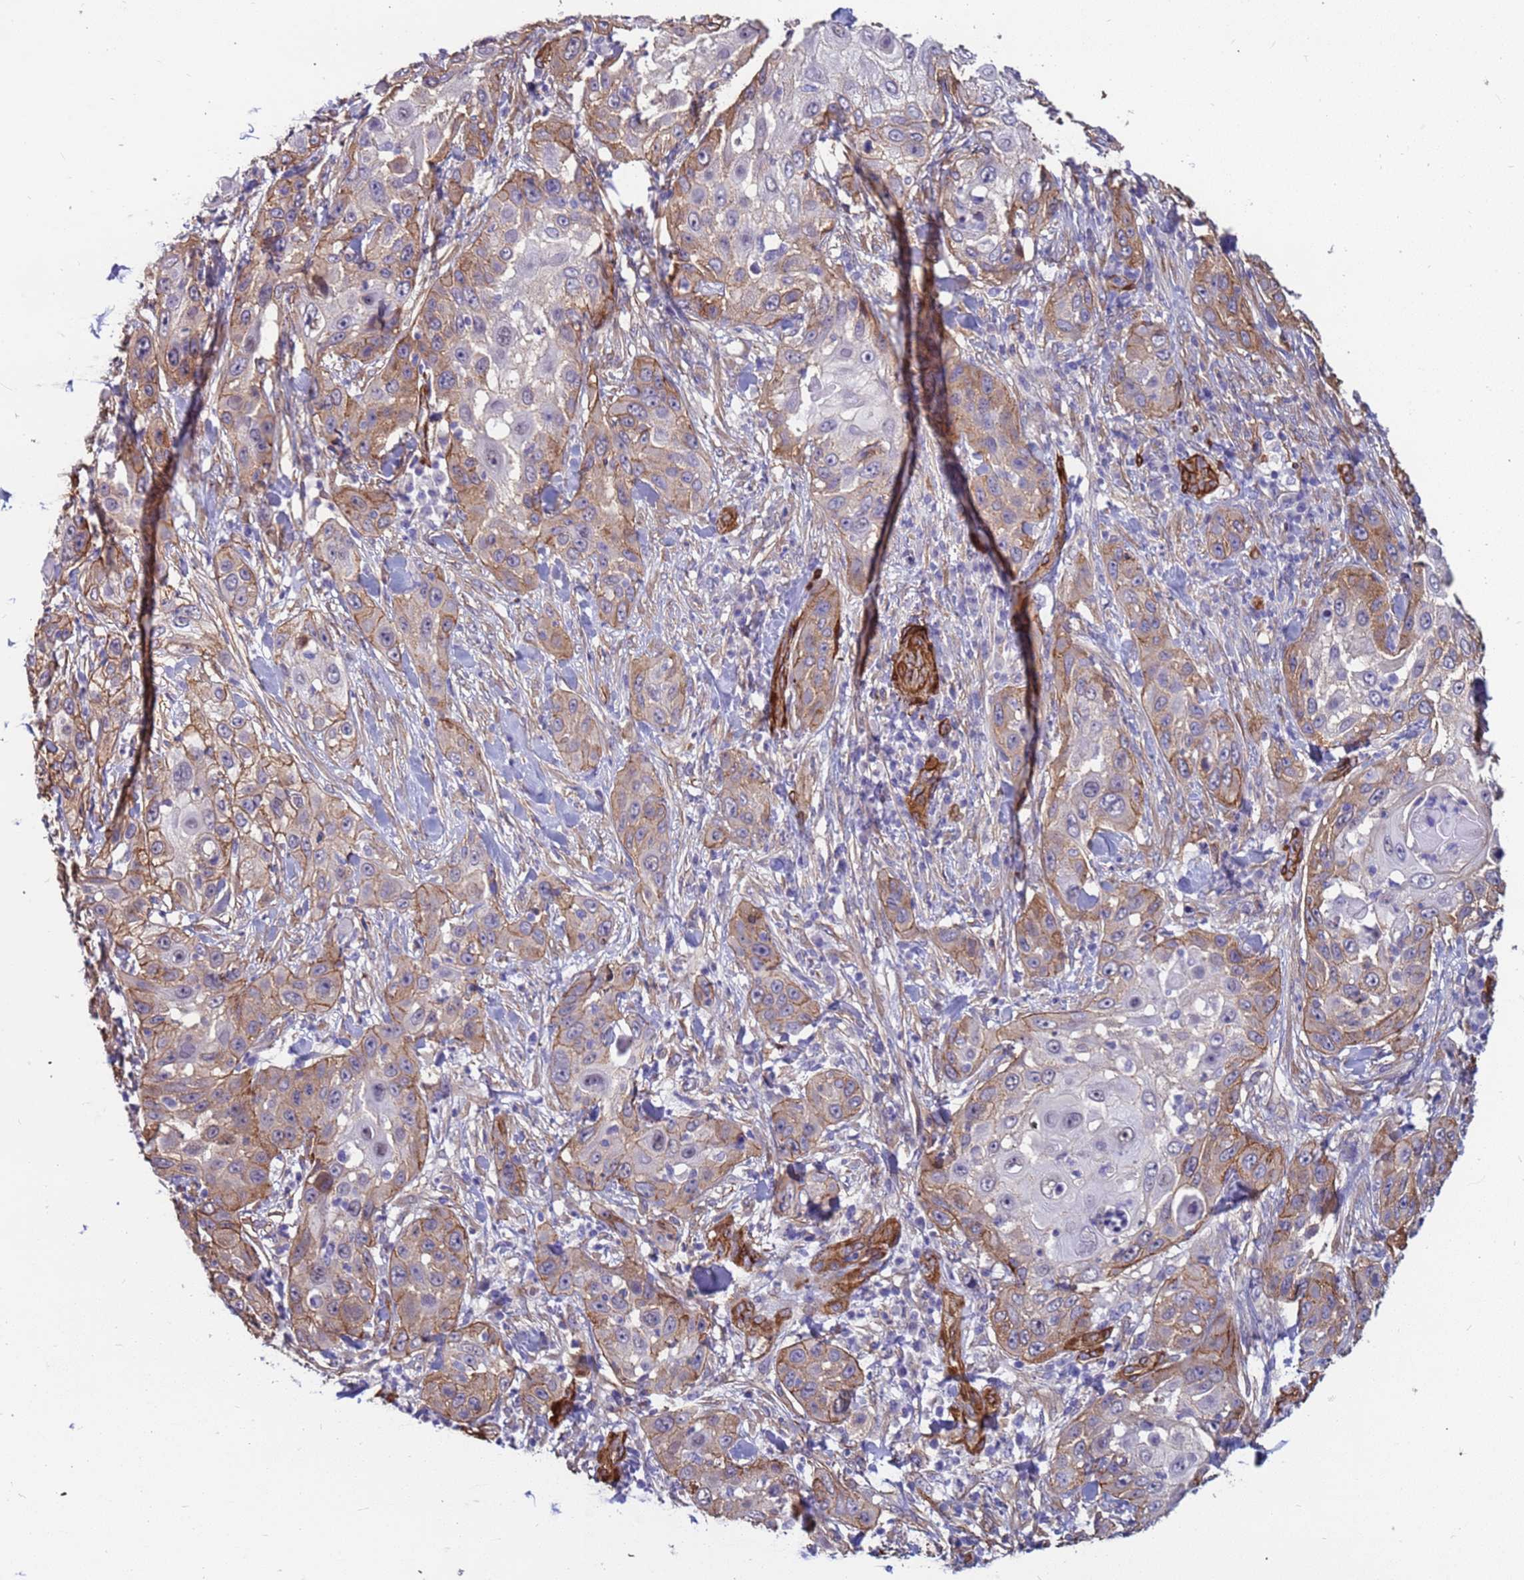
{"staining": {"intensity": "moderate", "quantity": "25%-75%", "location": "cytoplasmic/membranous"}, "tissue": "skin cancer", "cell_type": "Tumor cells", "image_type": "cancer", "snomed": [{"axis": "morphology", "description": "Squamous cell carcinoma, NOS"}, {"axis": "topography", "description": "Skin"}], "caption": "Protein staining reveals moderate cytoplasmic/membranous staining in approximately 25%-75% of tumor cells in skin cancer.", "gene": "EHD2", "patient": {"sex": "female", "age": 44}}